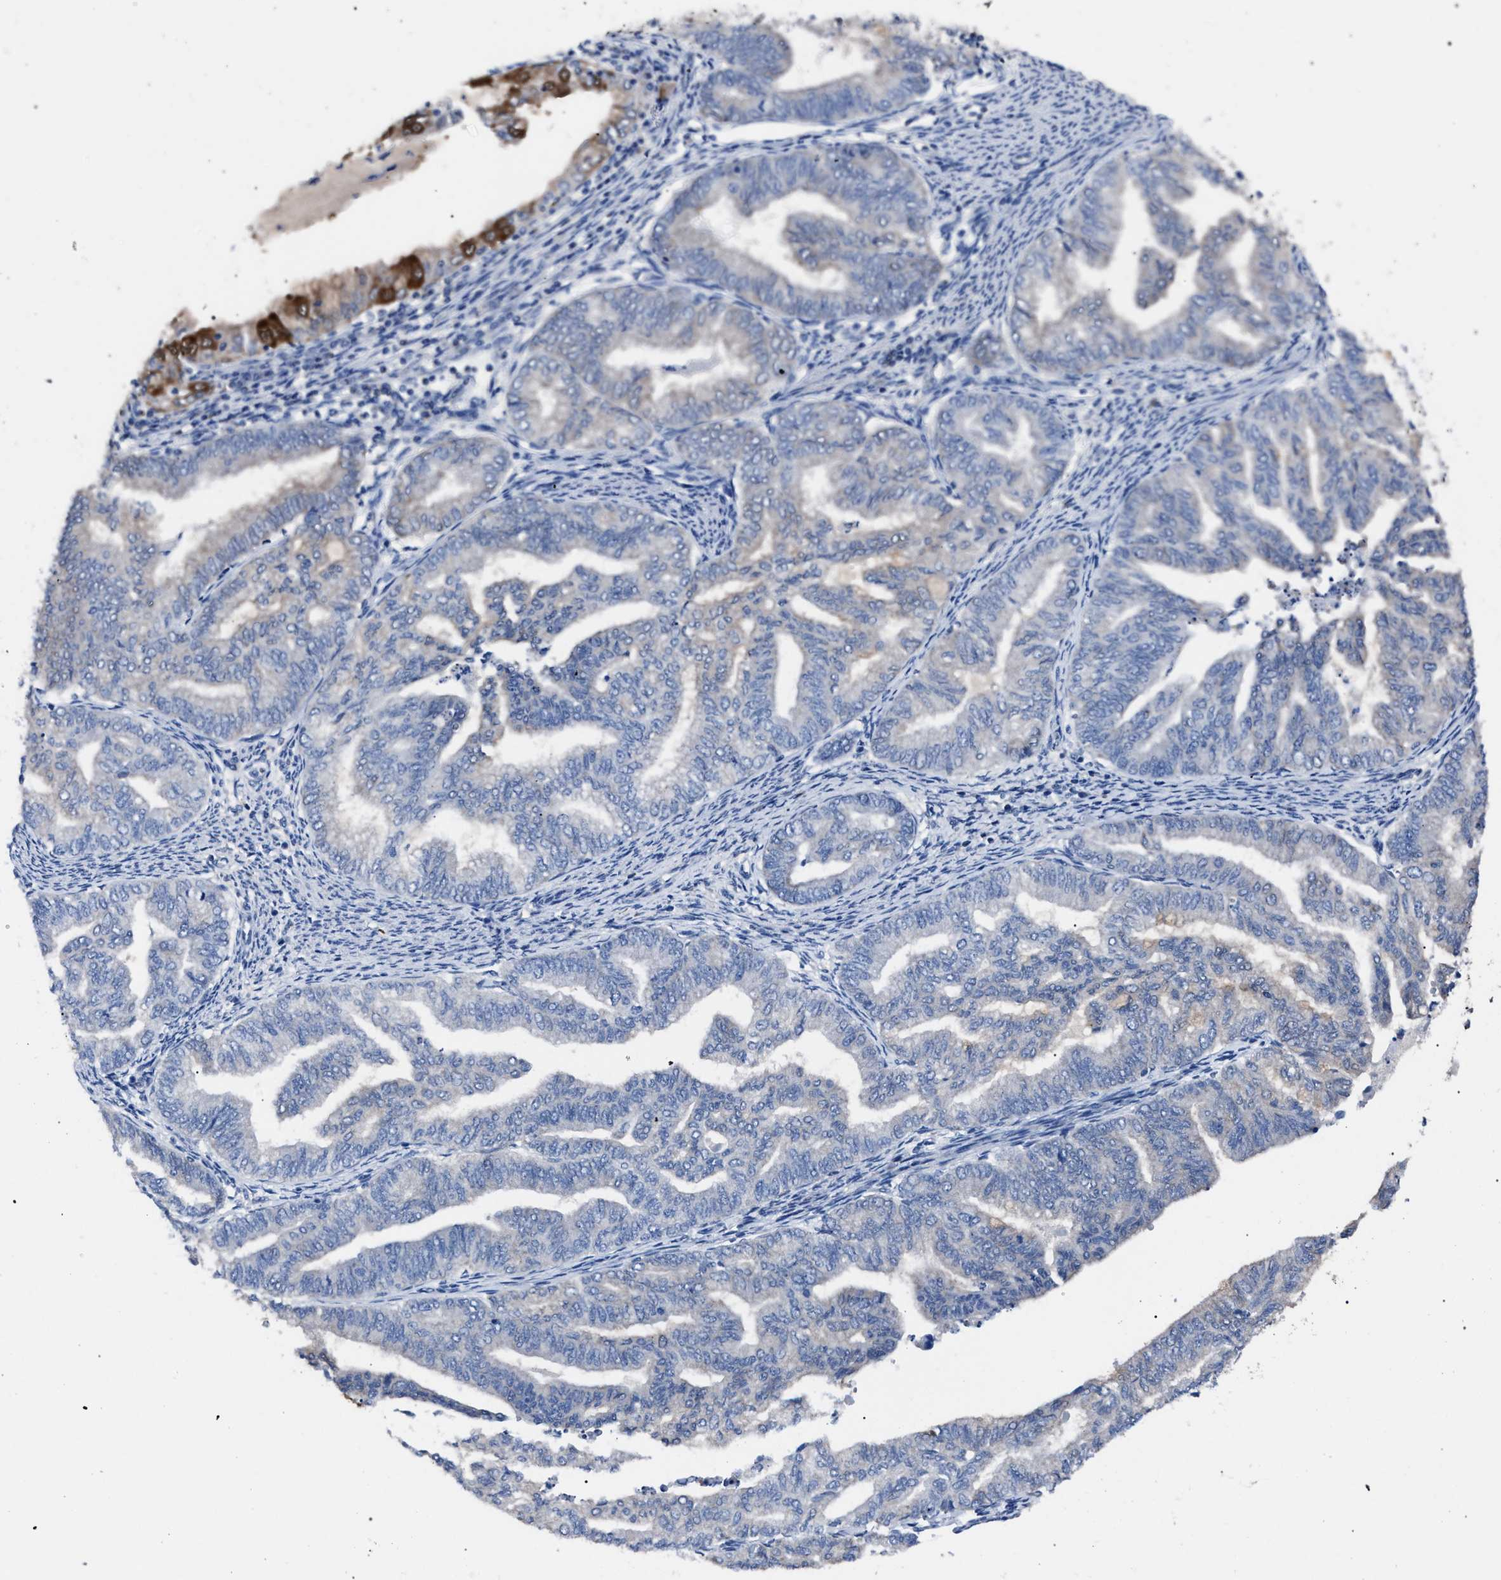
{"staining": {"intensity": "strong", "quantity": "<25%", "location": "cytoplasmic/membranous"}, "tissue": "endometrial cancer", "cell_type": "Tumor cells", "image_type": "cancer", "snomed": [{"axis": "morphology", "description": "Adenocarcinoma, NOS"}, {"axis": "topography", "description": "Endometrium"}], "caption": "This micrograph shows adenocarcinoma (endometrial) stained with IHC to label a protein in brown. The cytoplasmic/membranous of tumor cells show strong positivity for the protein. Nuclei are counter-stained blue.", "gene": "CRYZ", "patient": {"sex": "female", "age": 79}}